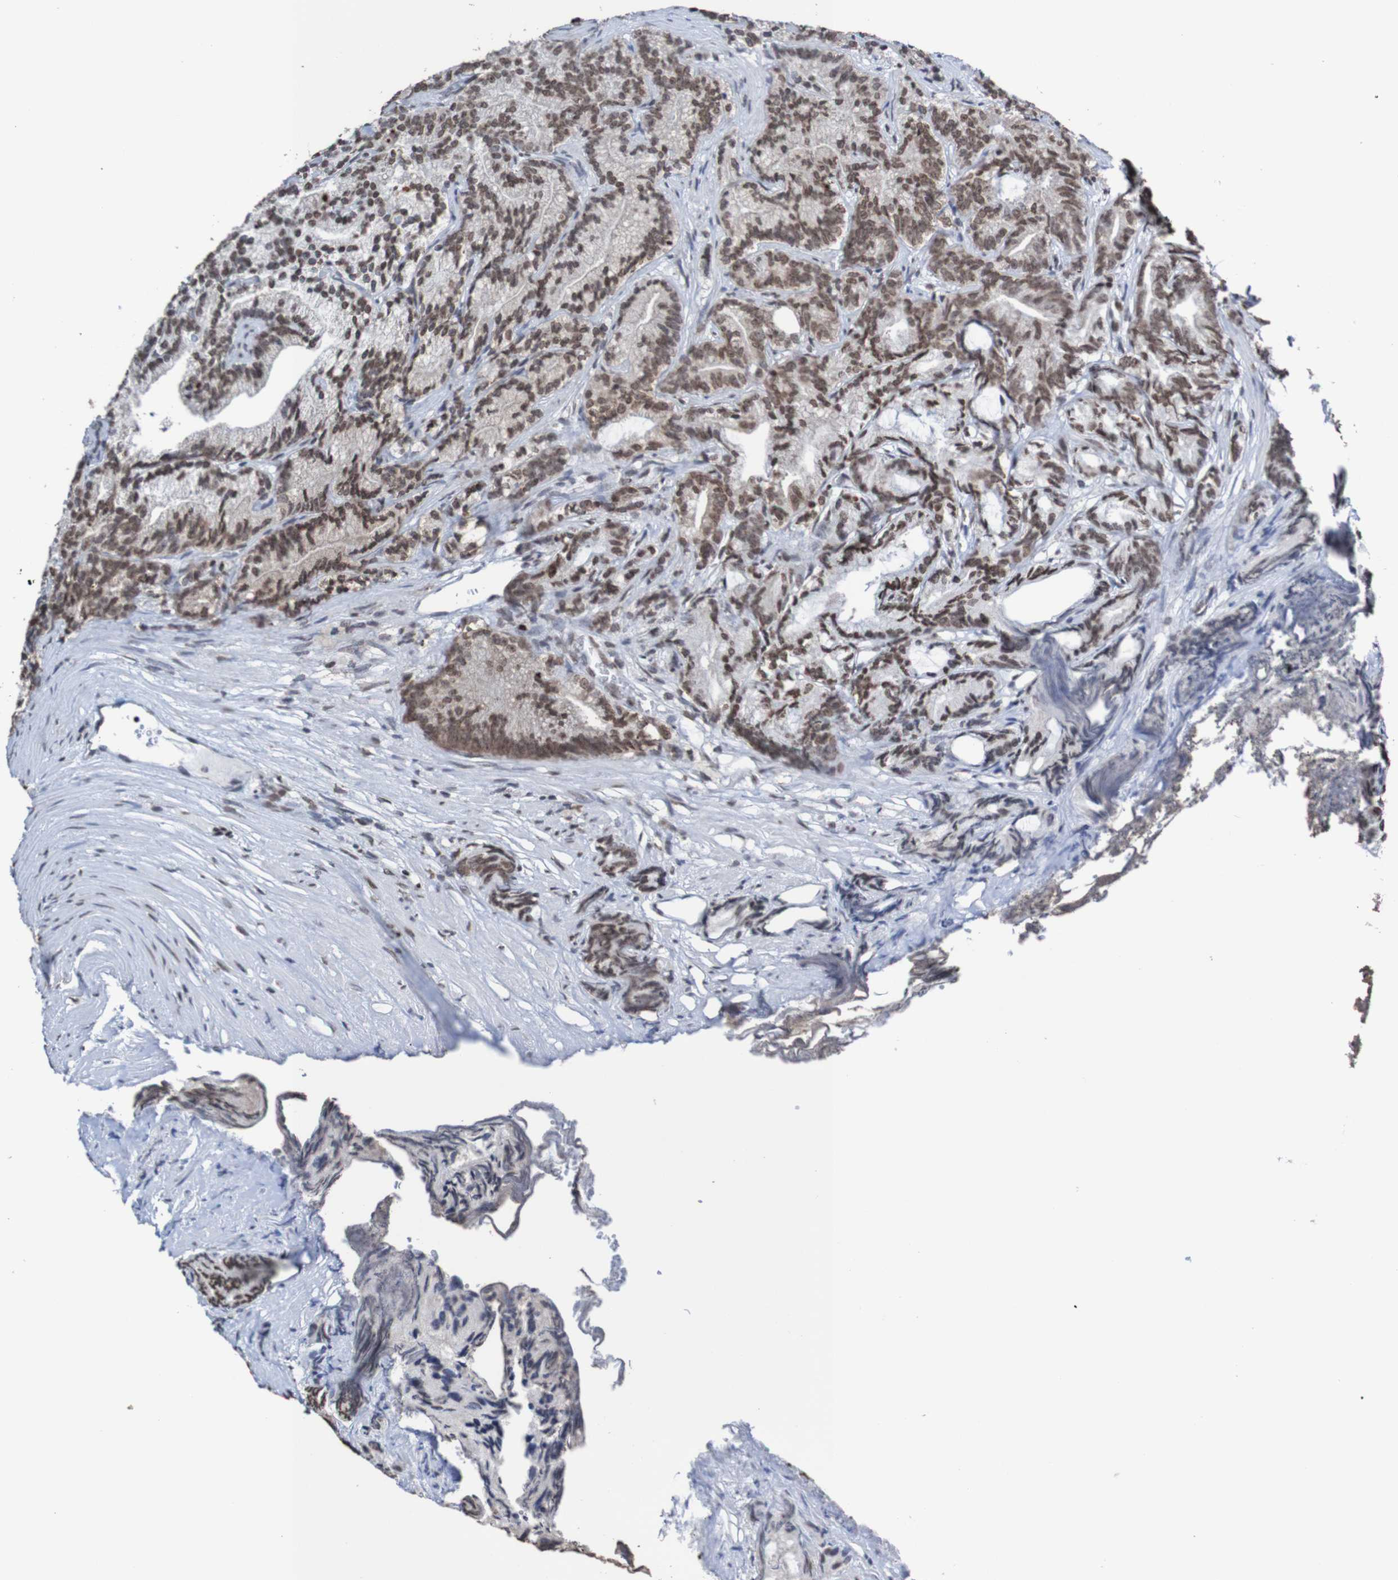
{"staining": {"intensity": "moderate", "quantity": ">75%", "location": "nuclear"}, "tissue": "prostate cancer", "cell_type": "Tumor cells", "image_type": "cancer", "snomed": [{"axis": "morphology", "description": "Adenocarcinoma, Low grade"}, {"axis": "topography", "description": "Prostate"}], "caption": "A high-resolution histopathology image shows immunohistochemistry staining of prostate cancer, which displays moderate nuclear positivity in about >75% of tumor cells. Immunohistochemistry (ihc) stains the protein in brown and the nuclei are stained blue.", "gene": "GFI1", "patient": {"sex": "male", "age": 89}}